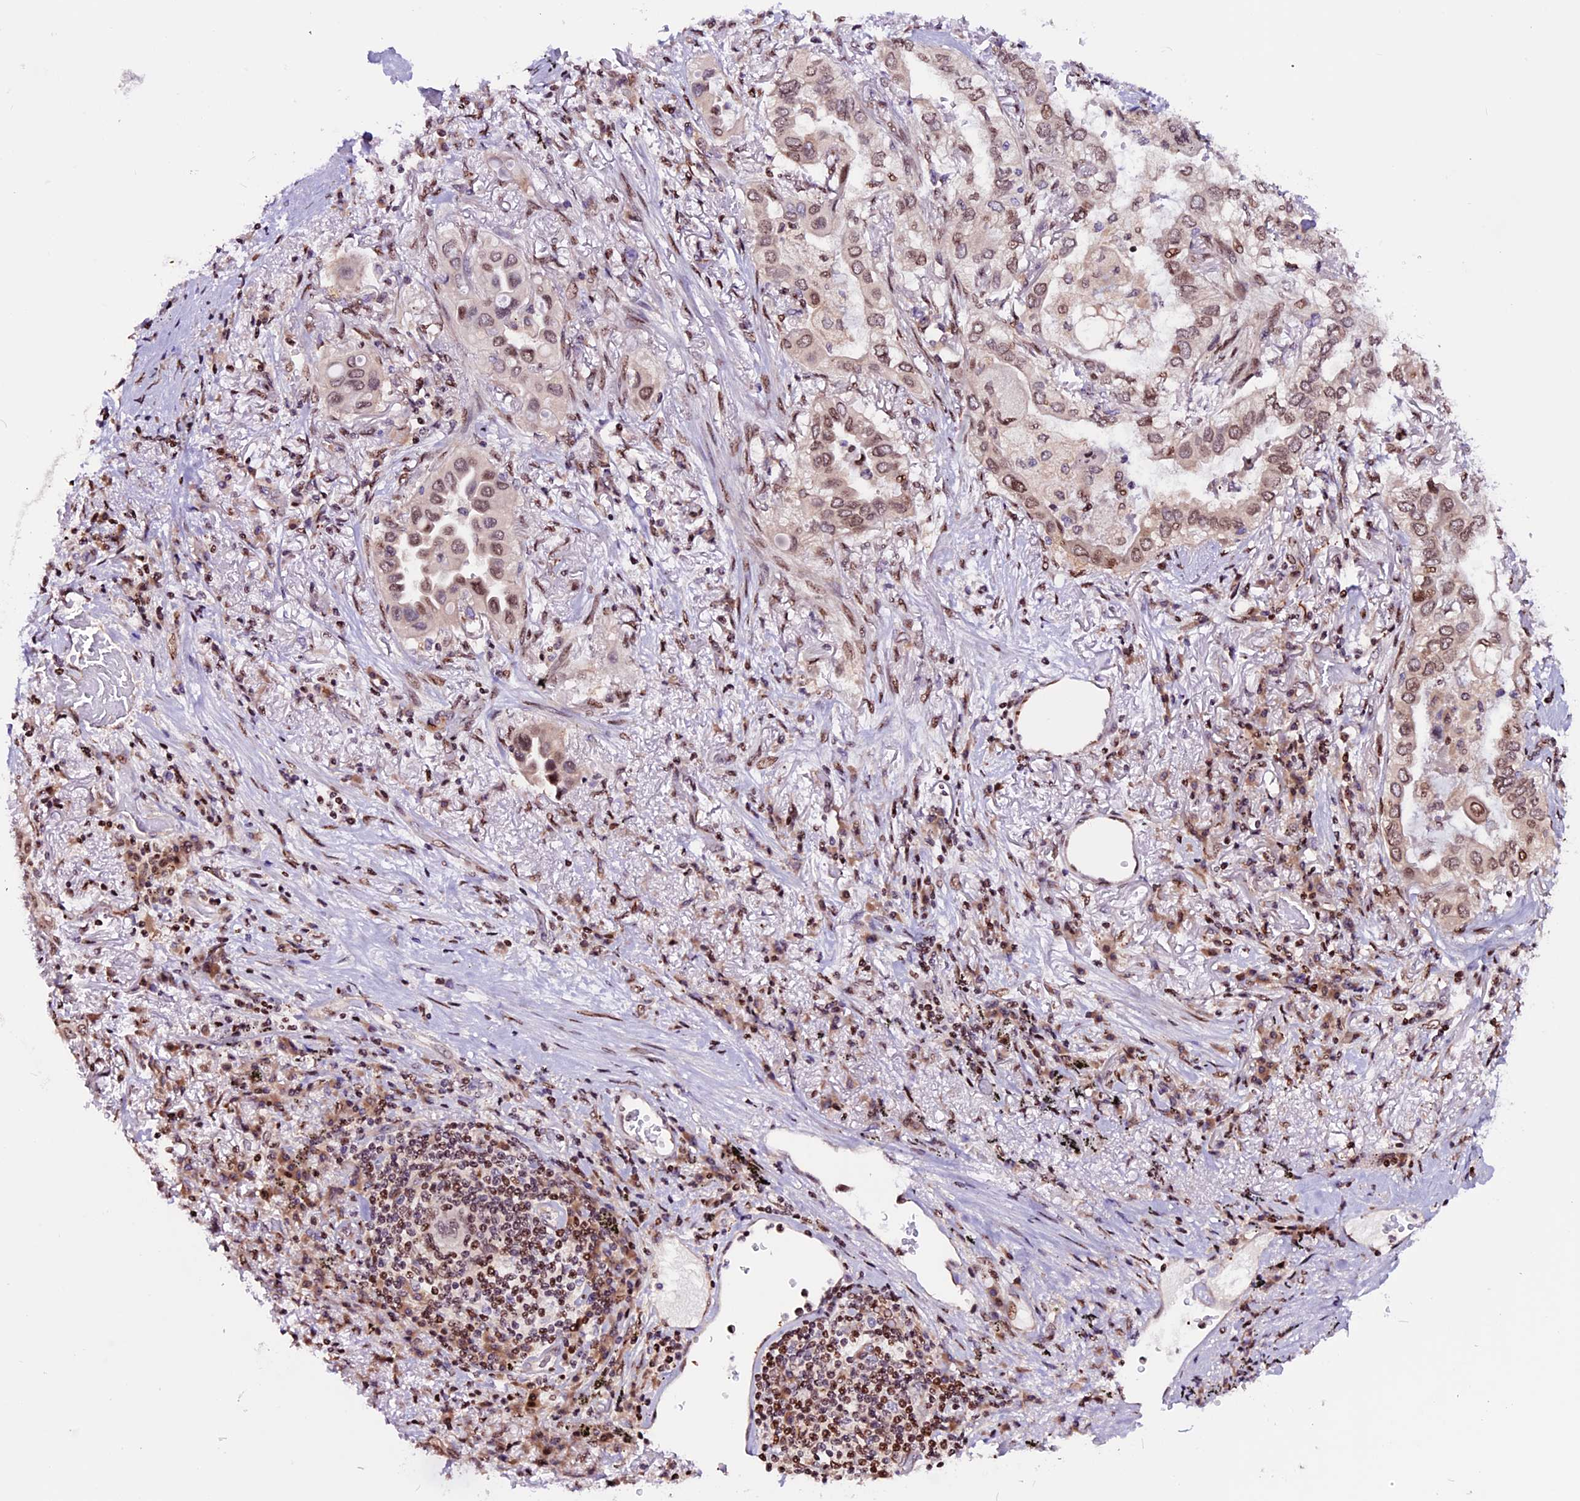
{"staining": {"intensity": "moderate", "quantity": ">75%", "location": "nuclear"}, "tissue": "lung cancer", "cell_type": "Tumor cells", "image_type": "cancer", "snomed": [{"axis": "morphology", "description": "Adenocarcinoma, NOS"}, {"axis": "topography", "description": "Lung"}], "caption": "Protein expression analysis of lung cancer demonstrates moderate nuclear staining in approximately >75% of tumor cells.", "gene": "RINL", "patient": {"sex": "female", "age": 76}}